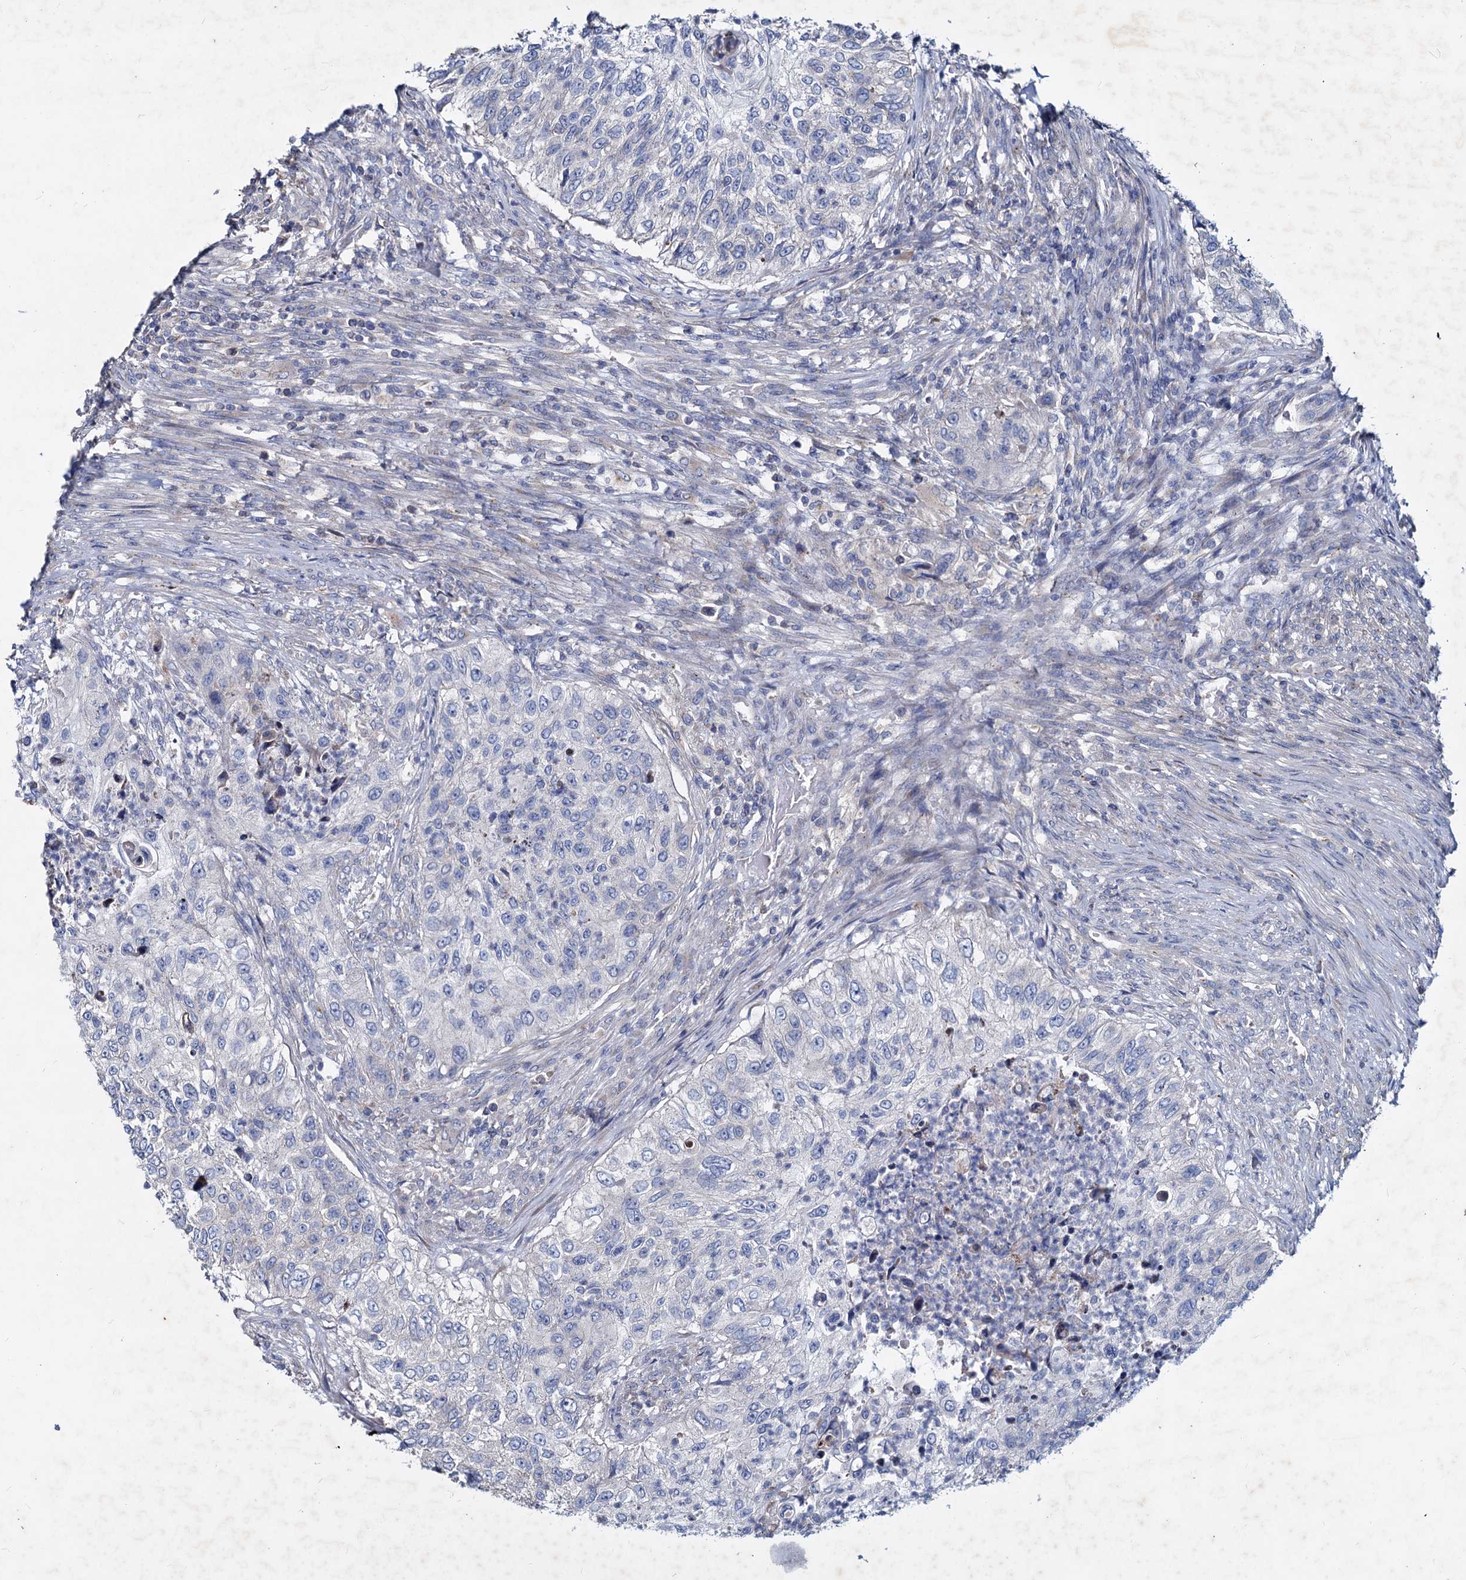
{"staining": {"intensity": "negative", "quantity": "none", "location": "none"}, "tissue": "urothelial cancer", "cell_type": "Tumor cells", "image_type": "cancer", "snomed": [{"axis": "morphology", "description": "Urothelial carcinoma, High grade"}, {"axis": "topography", "description": "Urinary bladder"}], "caption": "An image of human high-grade urothelial carcinoma is negative for staining in tumor cells.", "gene": "AGBL4", "patient": {"sex": "female", "age": 60}}